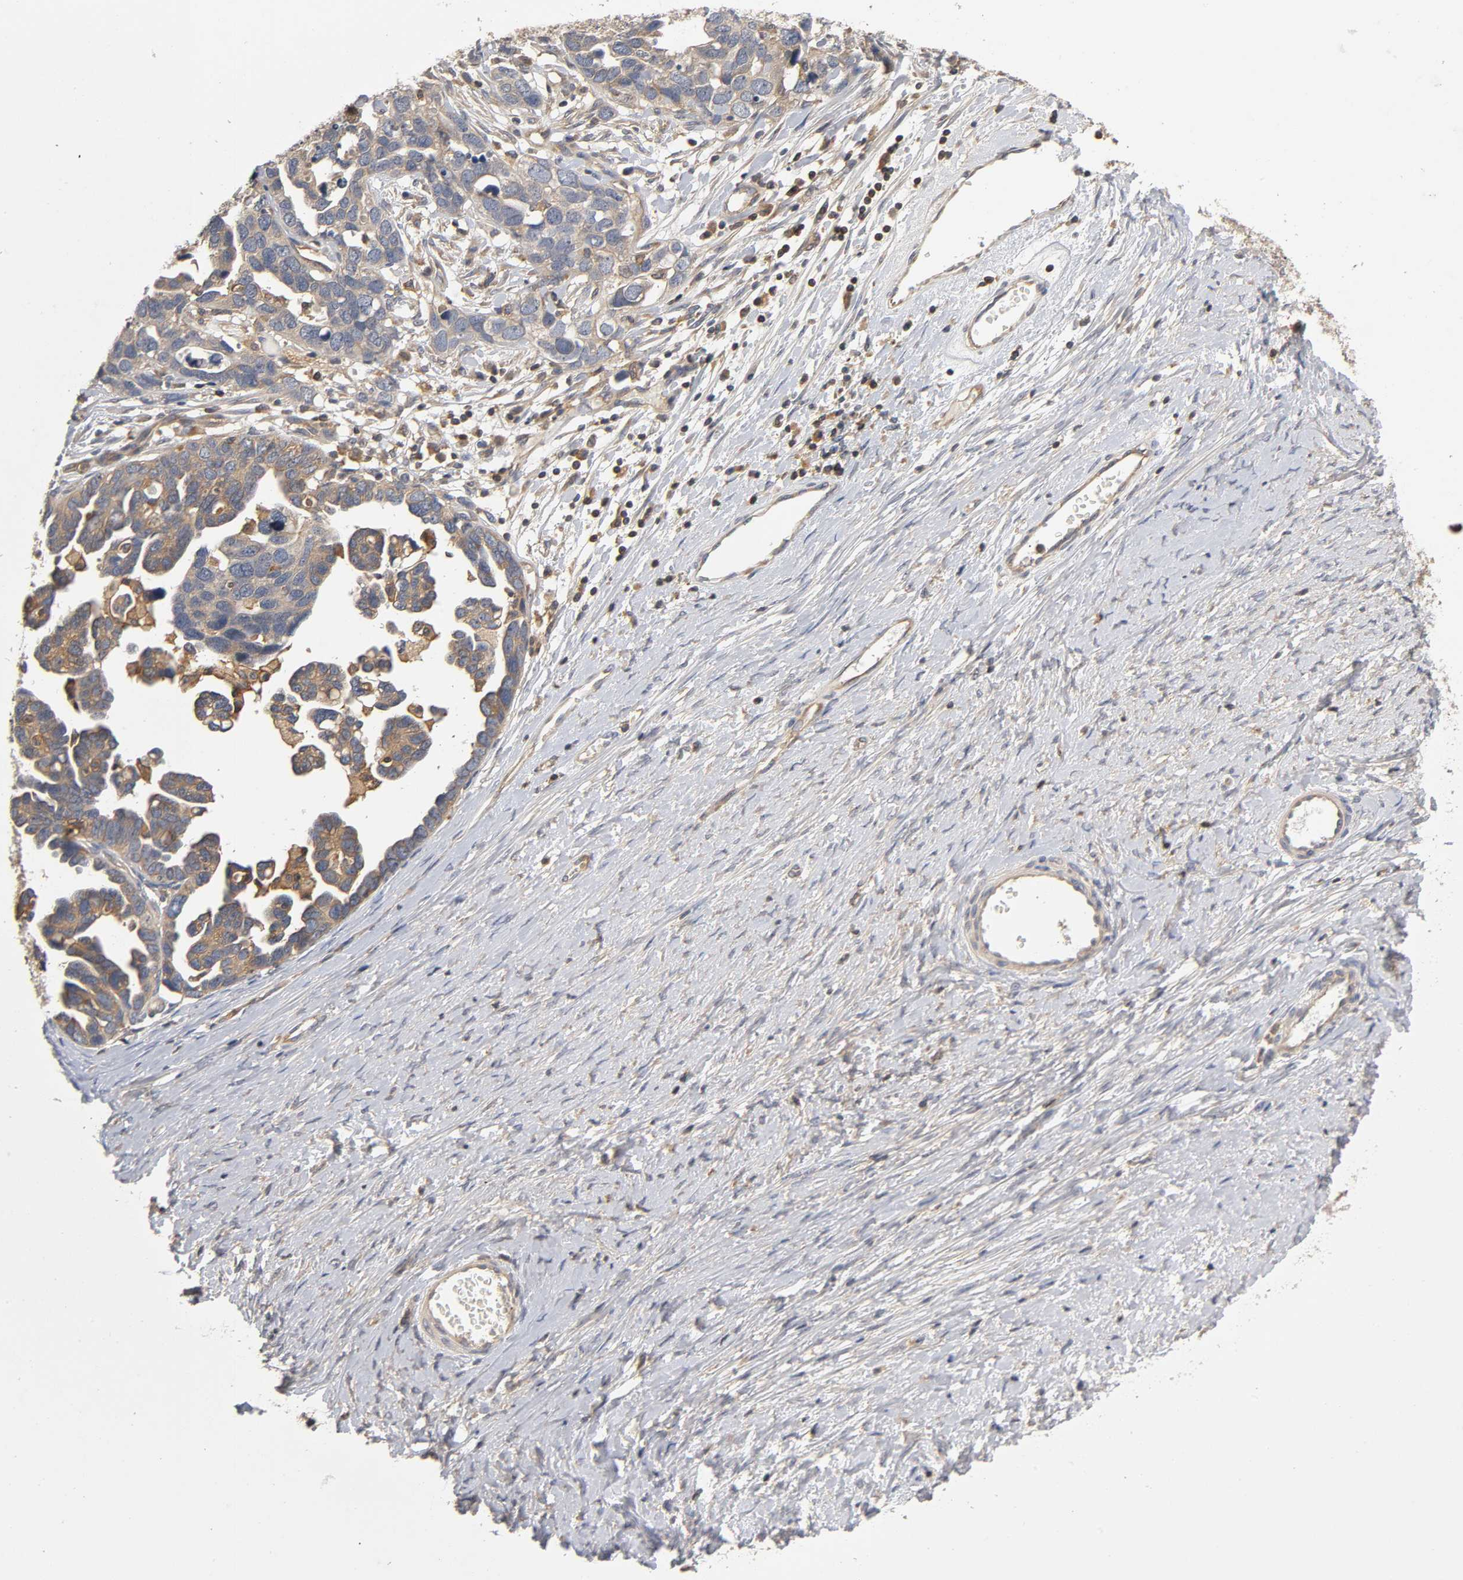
{"staining": {"intensity": "moderate", "quantity": ">75%", "location": "cytoplasmic/membranous"}, "tissue": "ovarian cancer", "cell_type": "Tumor cells", "image_type": "cancer", "snomed": [{"axis": "morphology", "description": "Cystadenocarcinoma, serous, NOS"}, {"axis": "topography", "description": "Ovary"}], "caption": "IHC histopathology image of neoplastic tissue: human ovarian serous cystadenocarcinoma stained using immunohistochemistry (IHC) demonstrates medium levels of moderate protein expression localized specifically in the cytoplasmic/membranous of tumor cells, appearing as a cytoplasmic/membranous brown color.", "gene": "ACTR2", "patient": {"sex": "female", "age": 54}}